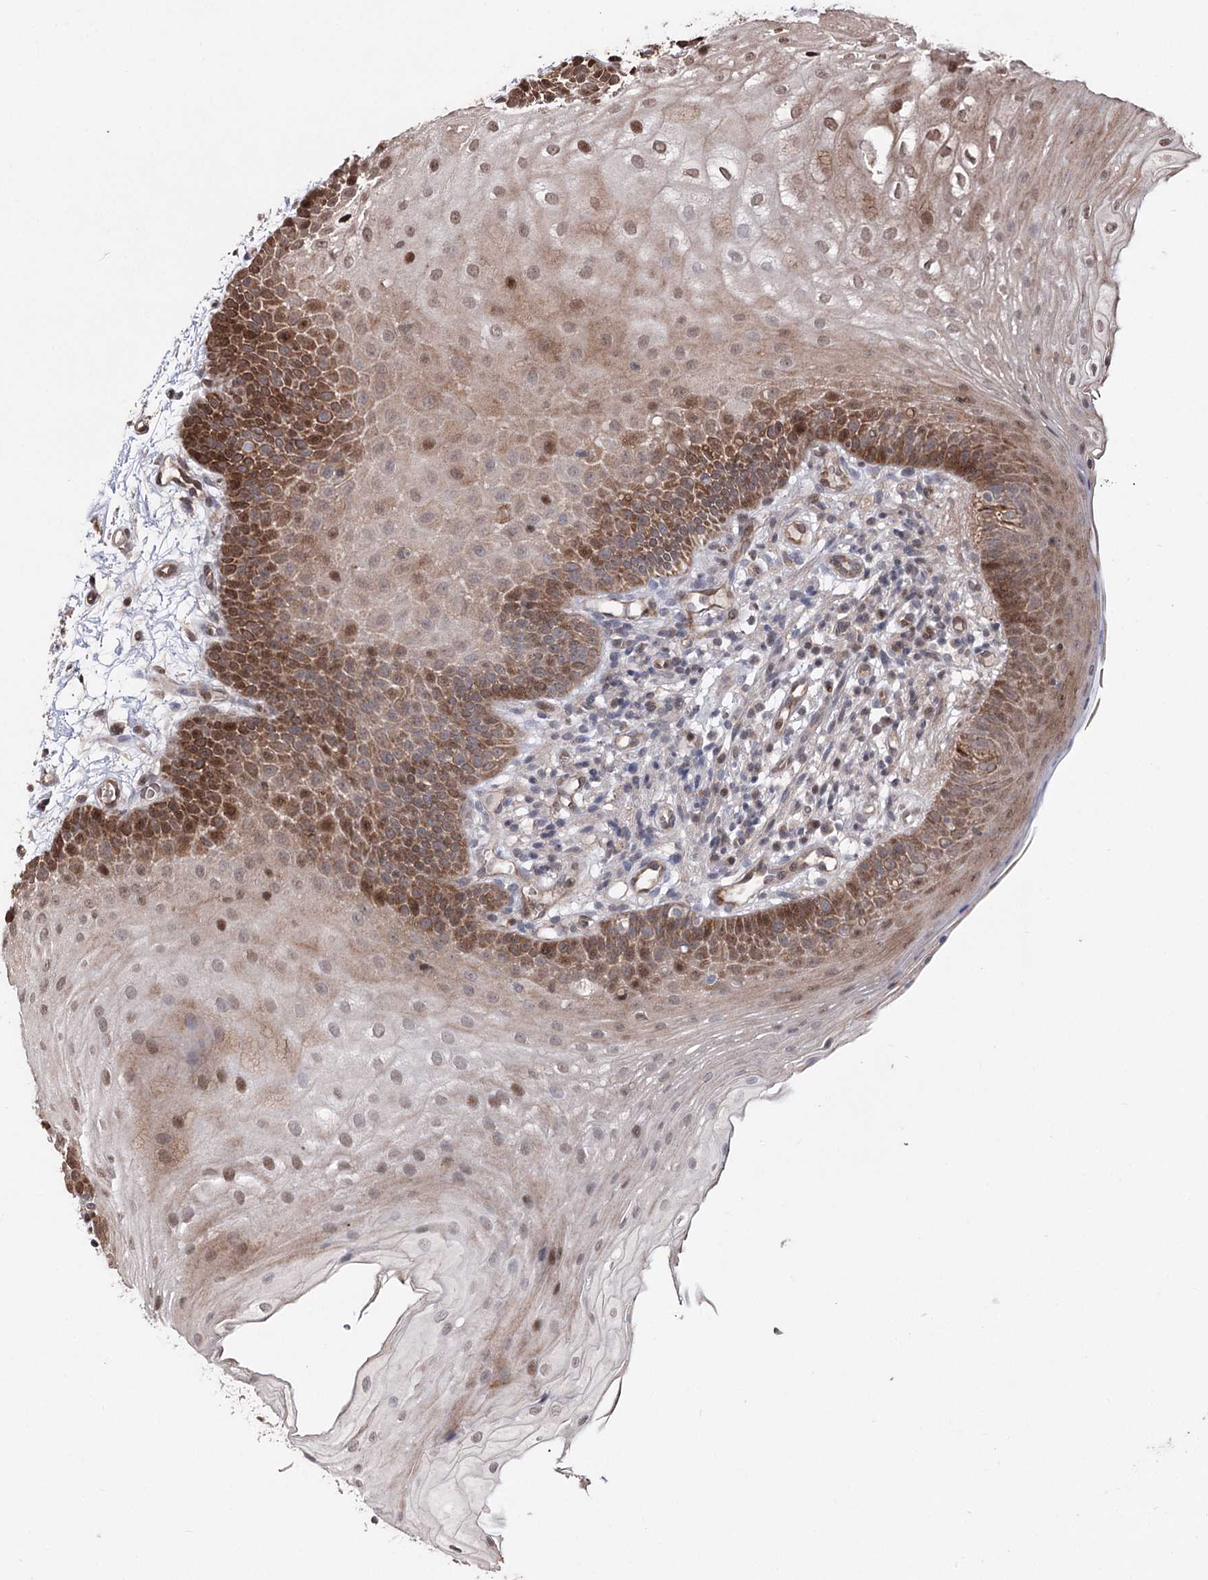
{"staining": {"intensity": "moderate", "quantity": "25%-75%", "location": "cytoplasmic/membranous,nuclear"}, "tissue": "oral mucosa", "cell_type": "Squamous epithelial cells", "image_type": "normal", "snomed": [{"axis": "morphology", "description": "Normal tissue, NOS"}, {"axis": "topography", "description": "Oral tissue"}], "caption": "The image shows a brown stain indicating the presence of a protein in the cytoplasmic/membranous,nuclear of squamous epithelial cells in oral mucosa.", "gene": "CPNE8", "patient": {"sex": "male", "age": 68}}